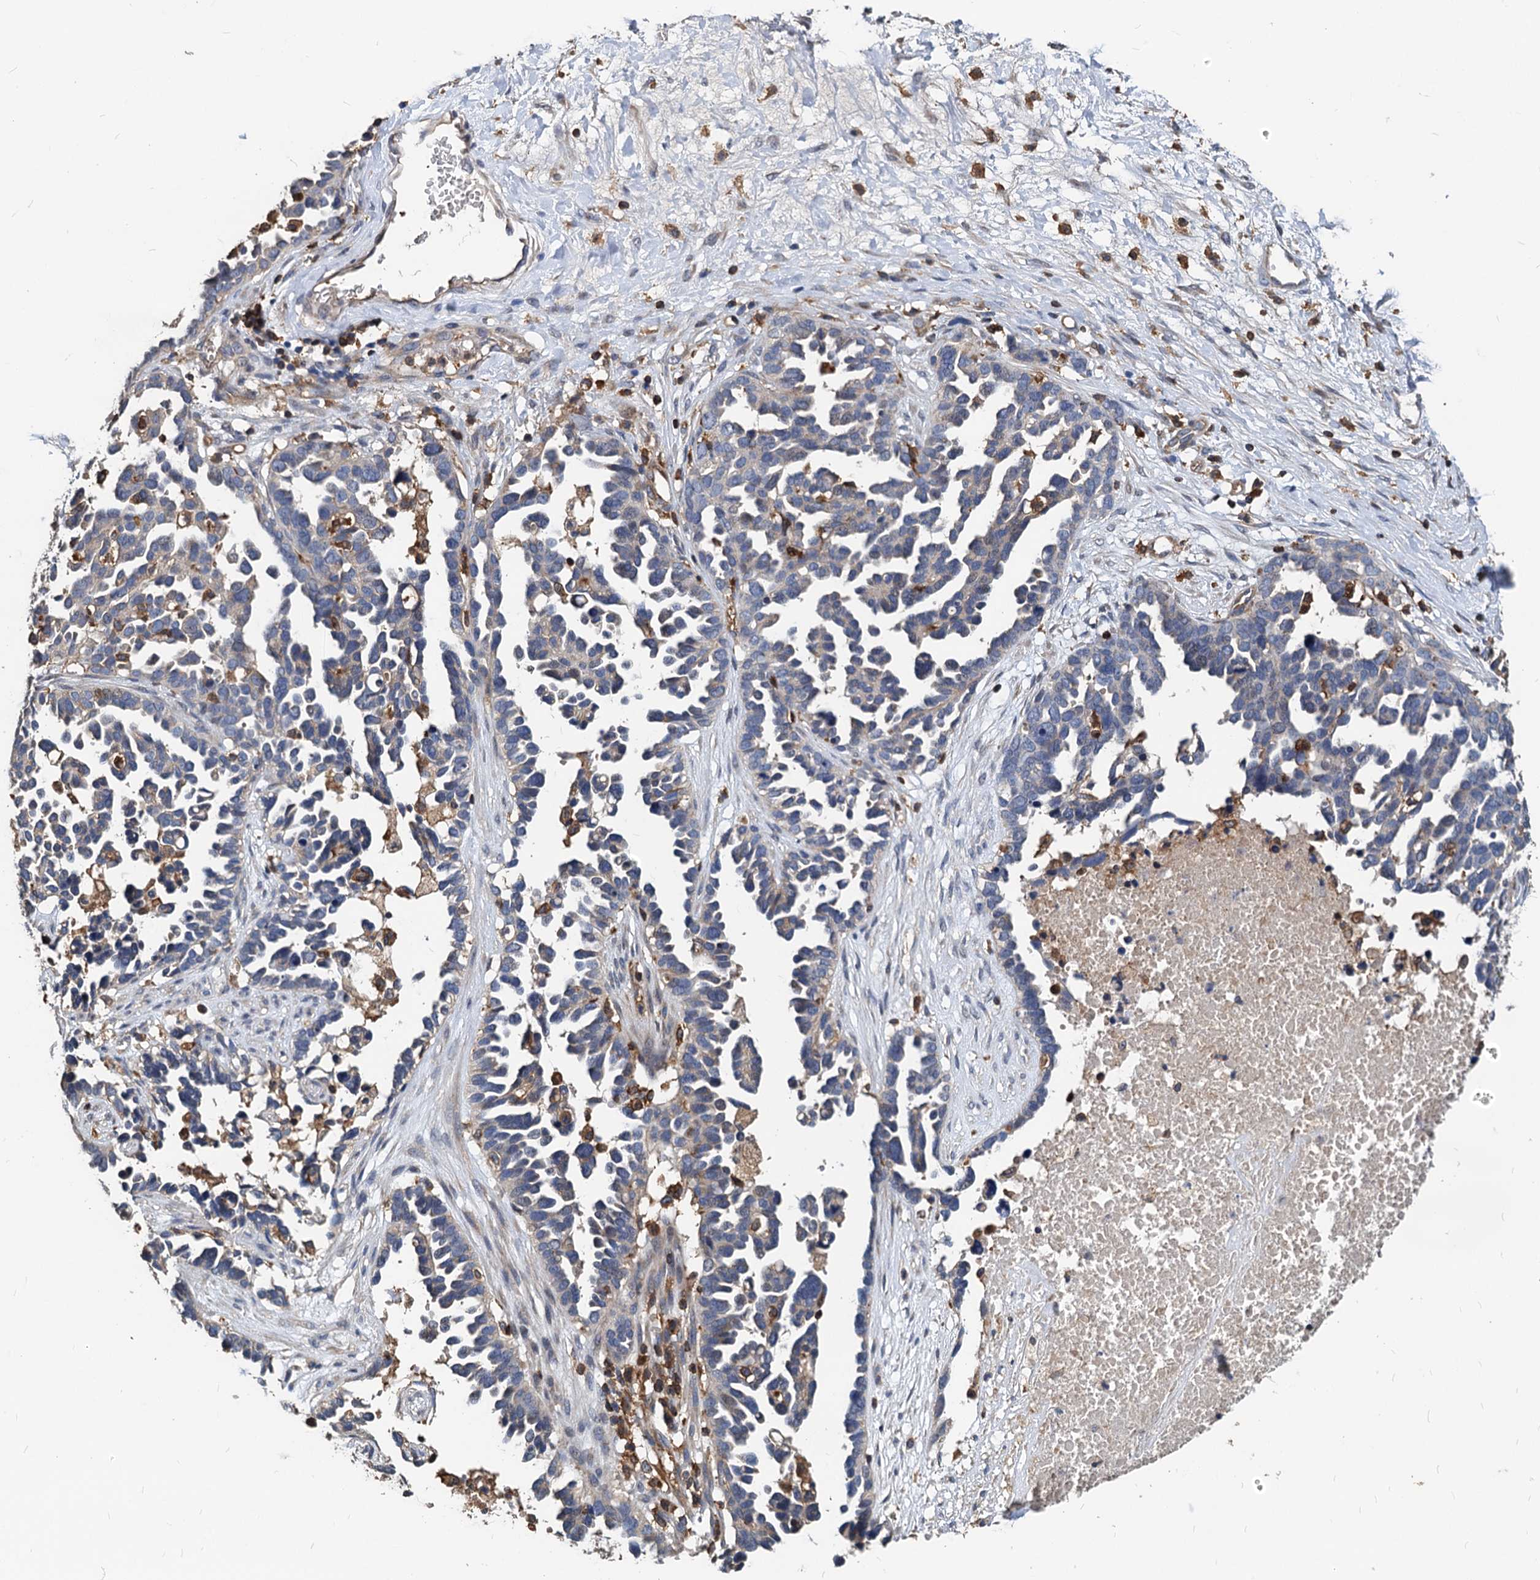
{"staining": {"intensity": "negative", "quantity": "none", "location": "none"}, "tissue": "ovarian cancer", "cell_type": "Tumor cells", "image_type": "cancer", "snomed": [{"axis": "morphology", "description": "Cystadenocarcinoma, serous, NOS"}, {"axis": "topography", "description": "Ovary"}], "caption": "There is no significant expression in tumor cells of ovarian cancer (serous cystadenocarcinoma).", "gene": "LCP2", "patient": {"sex": "female", "age": 54}}